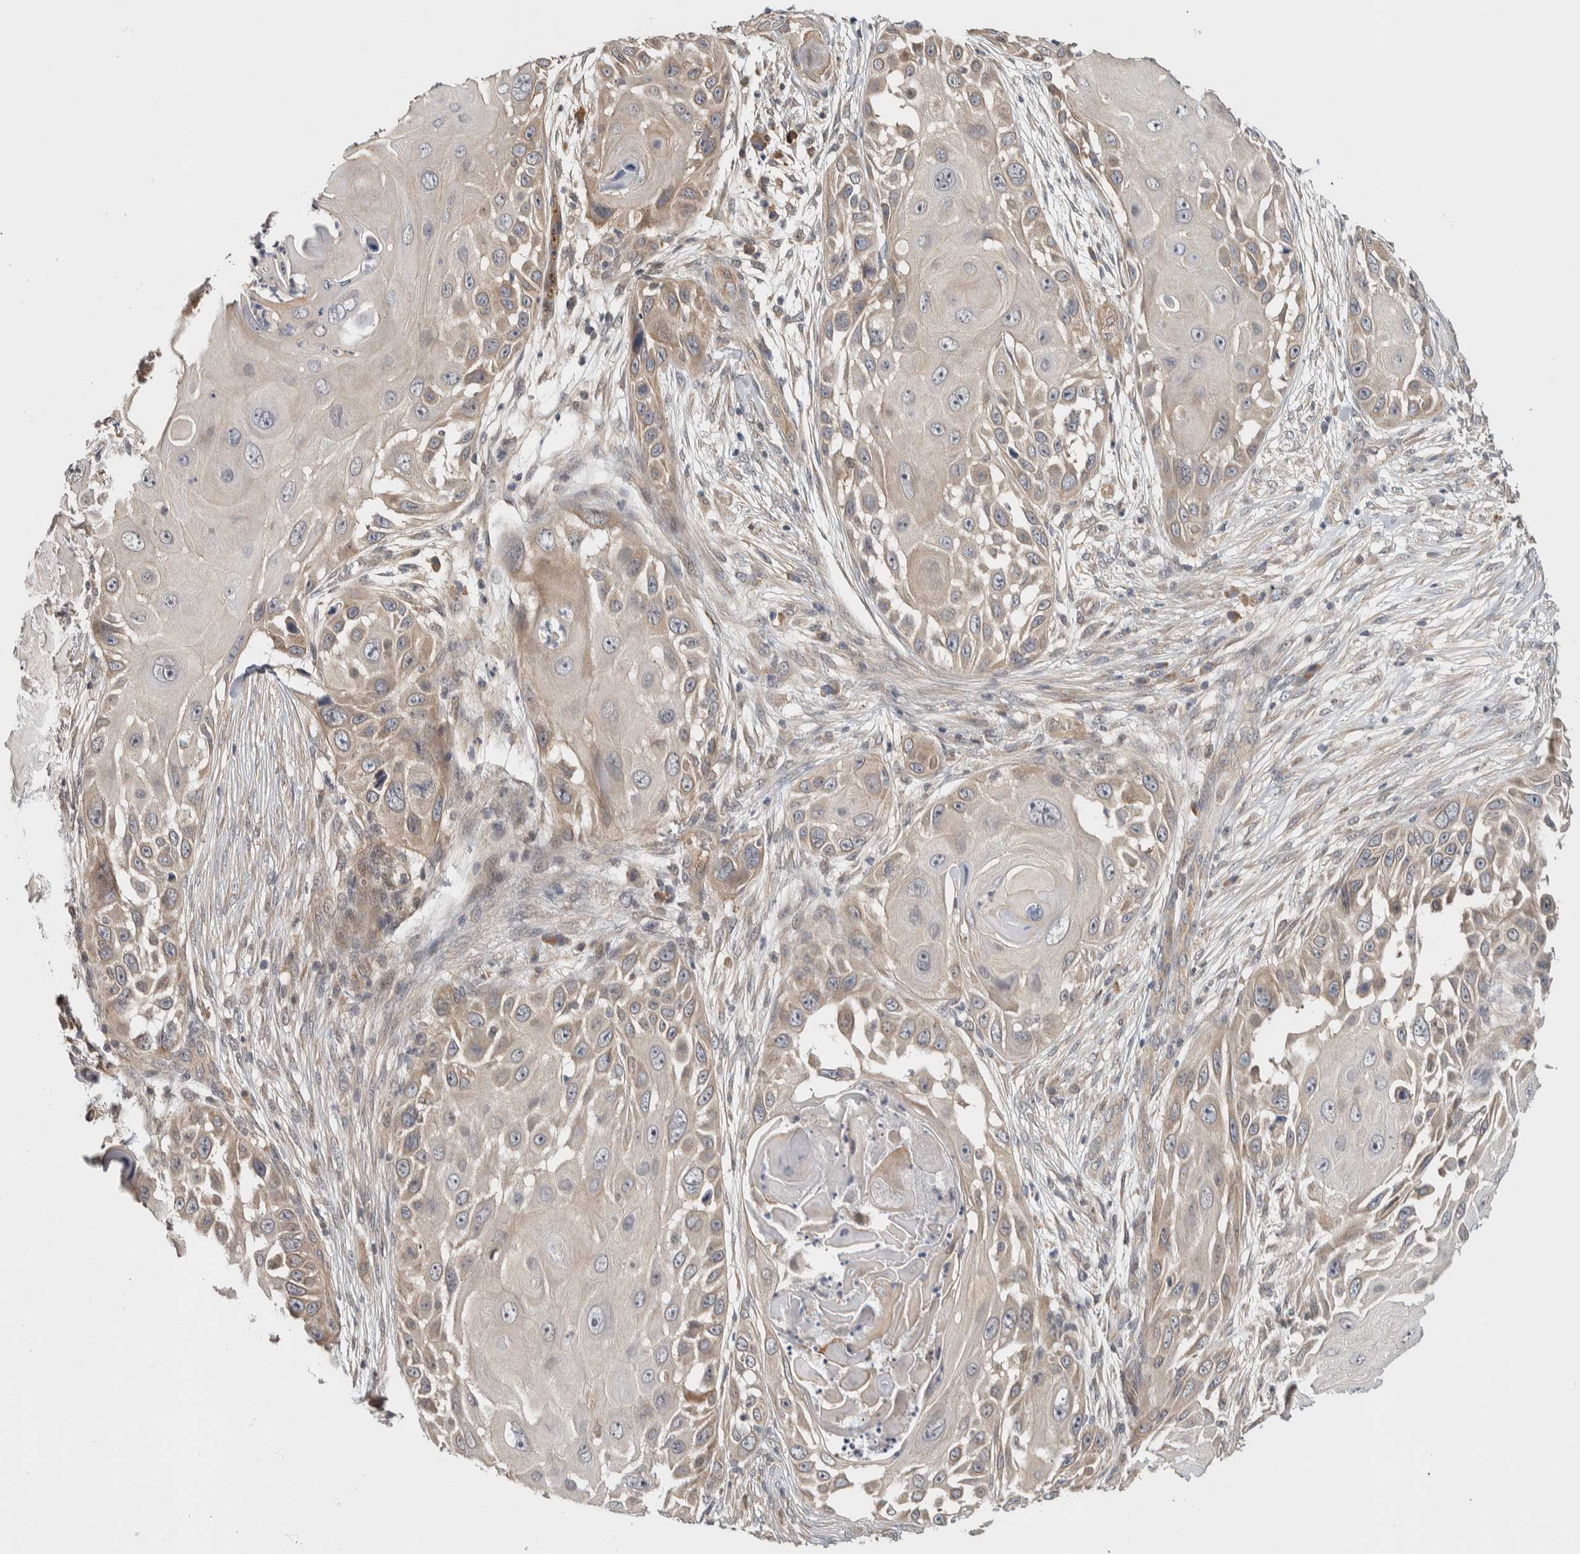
{"staining": {"intensity": "weak", "quantity": "<25%", "location": "cytoplasmic/membranous"}, "tissue": "skin cancer", "cell_type": "Tumor cells", "image_type": "cancer", "snomed": [{"axis": "morphology", "description": "Squamous cell carcinoma, NOS"}, {"axis": "topography", "description": "Skin"}], "caption": "The immunohistochemistry (IHC) photomicrograph has no significant positivity in tumor cells of skin squamous cell carcinoma tissue. The staining is performed using DAB (3,3'-diaminobenzidine) brown chromogen with nuclei counter-stained in using hematoxylin.", "gene": "TBC1D31", "patient": {"sex": "female", "age": 44}}